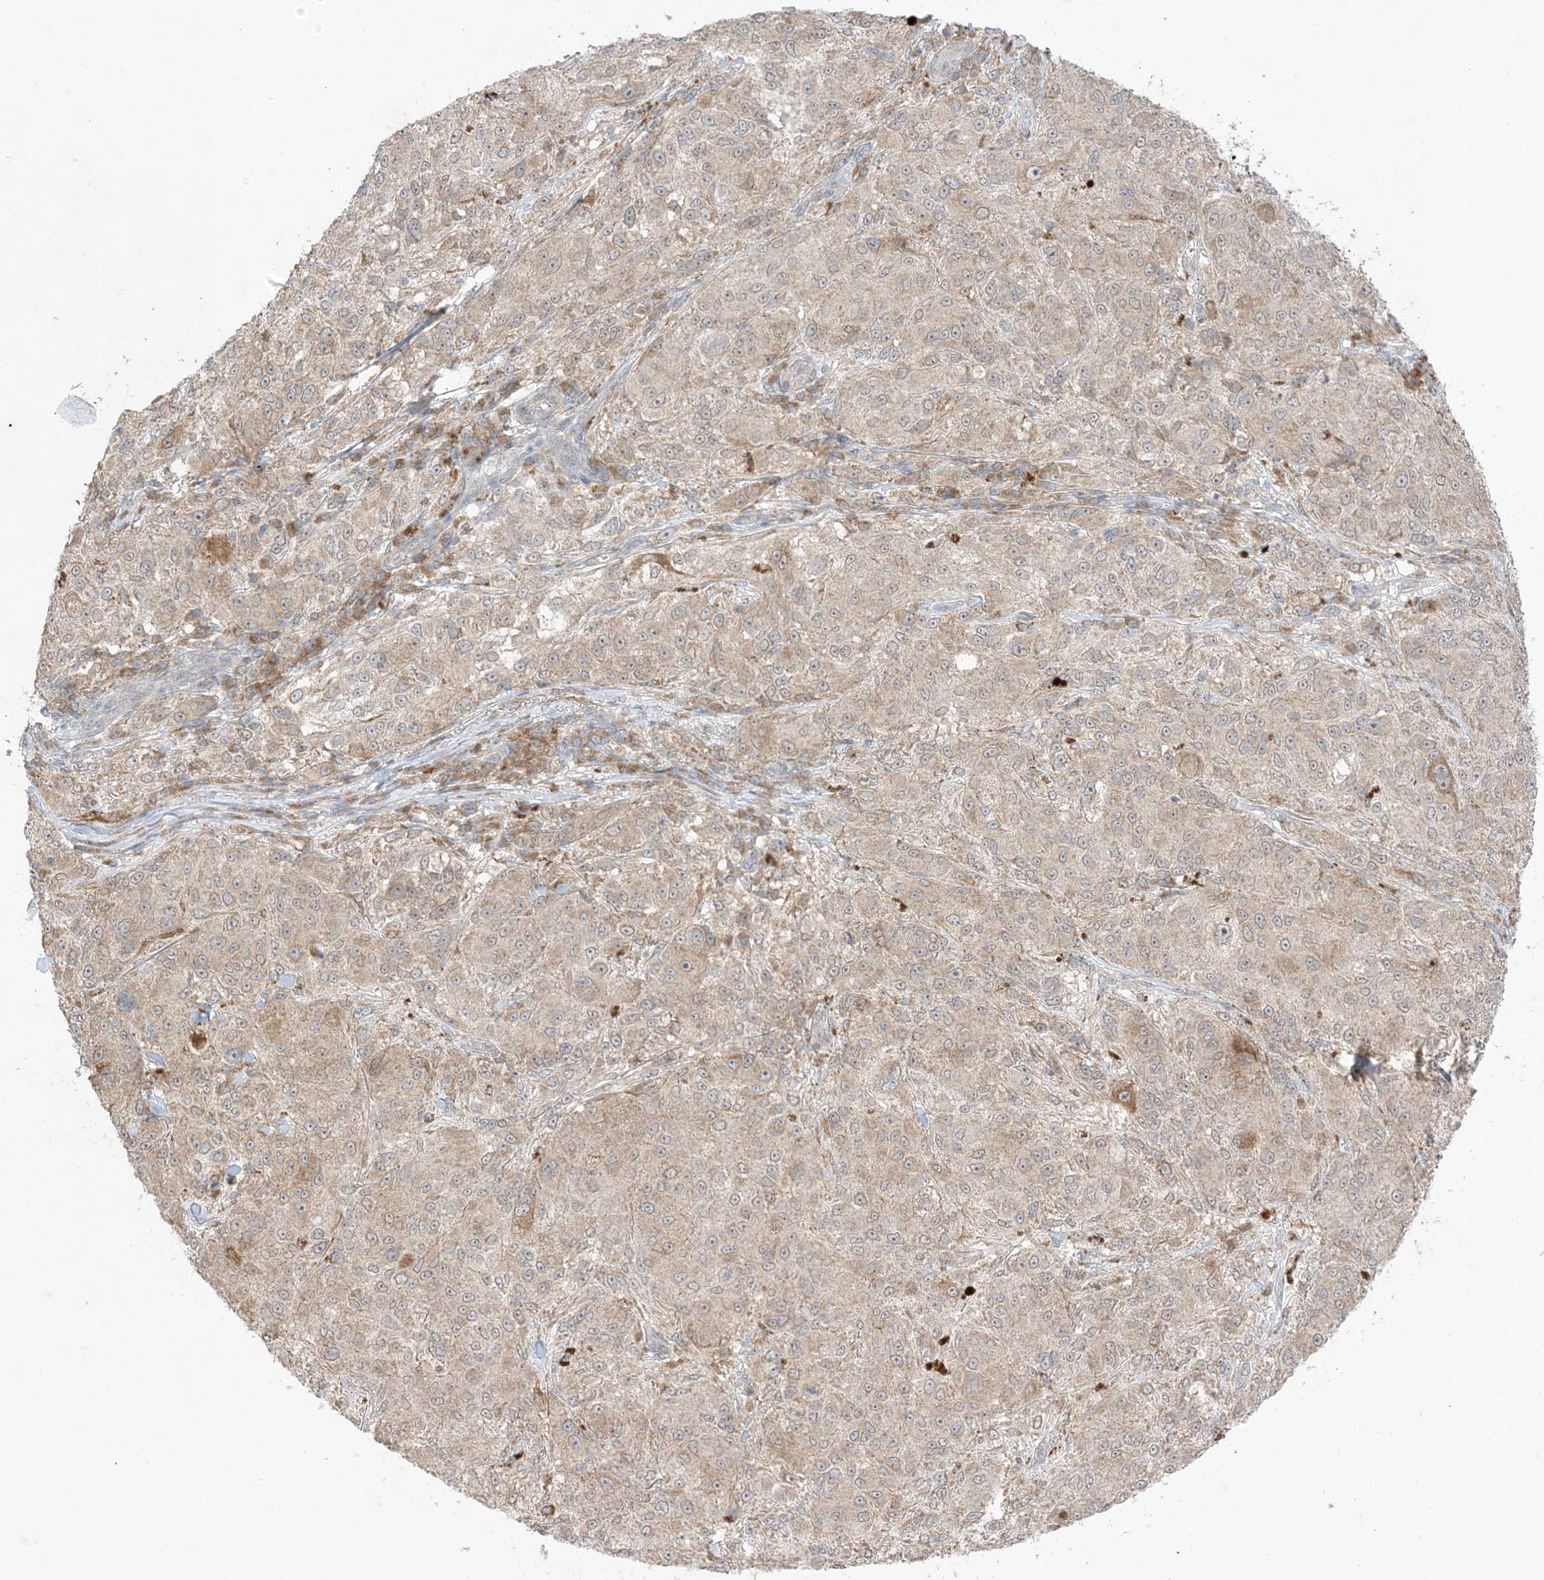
{"staining": {"intensity": "weak", "quantity": "25%-75%", "location": "cytoplasmic/membranous"}, "tissue": "melanoma", "cell_type": "Tumor cells", "image_type": "cancer", "snomed": [{"axis": "morphology", "description": "Necrosis, NOS"}, {"axis": "morphology", "description": "Malignant melanoma, NOS"}, {"axis": "topography", "description": "Skin"}], "caption": "Immunohistochemistry (IHC) (DAB (3,3'-diaminobenzidine)) staining of malignant melanoma reveals weak cytoplasmic/membranous protein positivity in approximately 25%-75% of tumor cells.", "gene": "ODC1", "patient": {"sex": "female", "age": 87}}